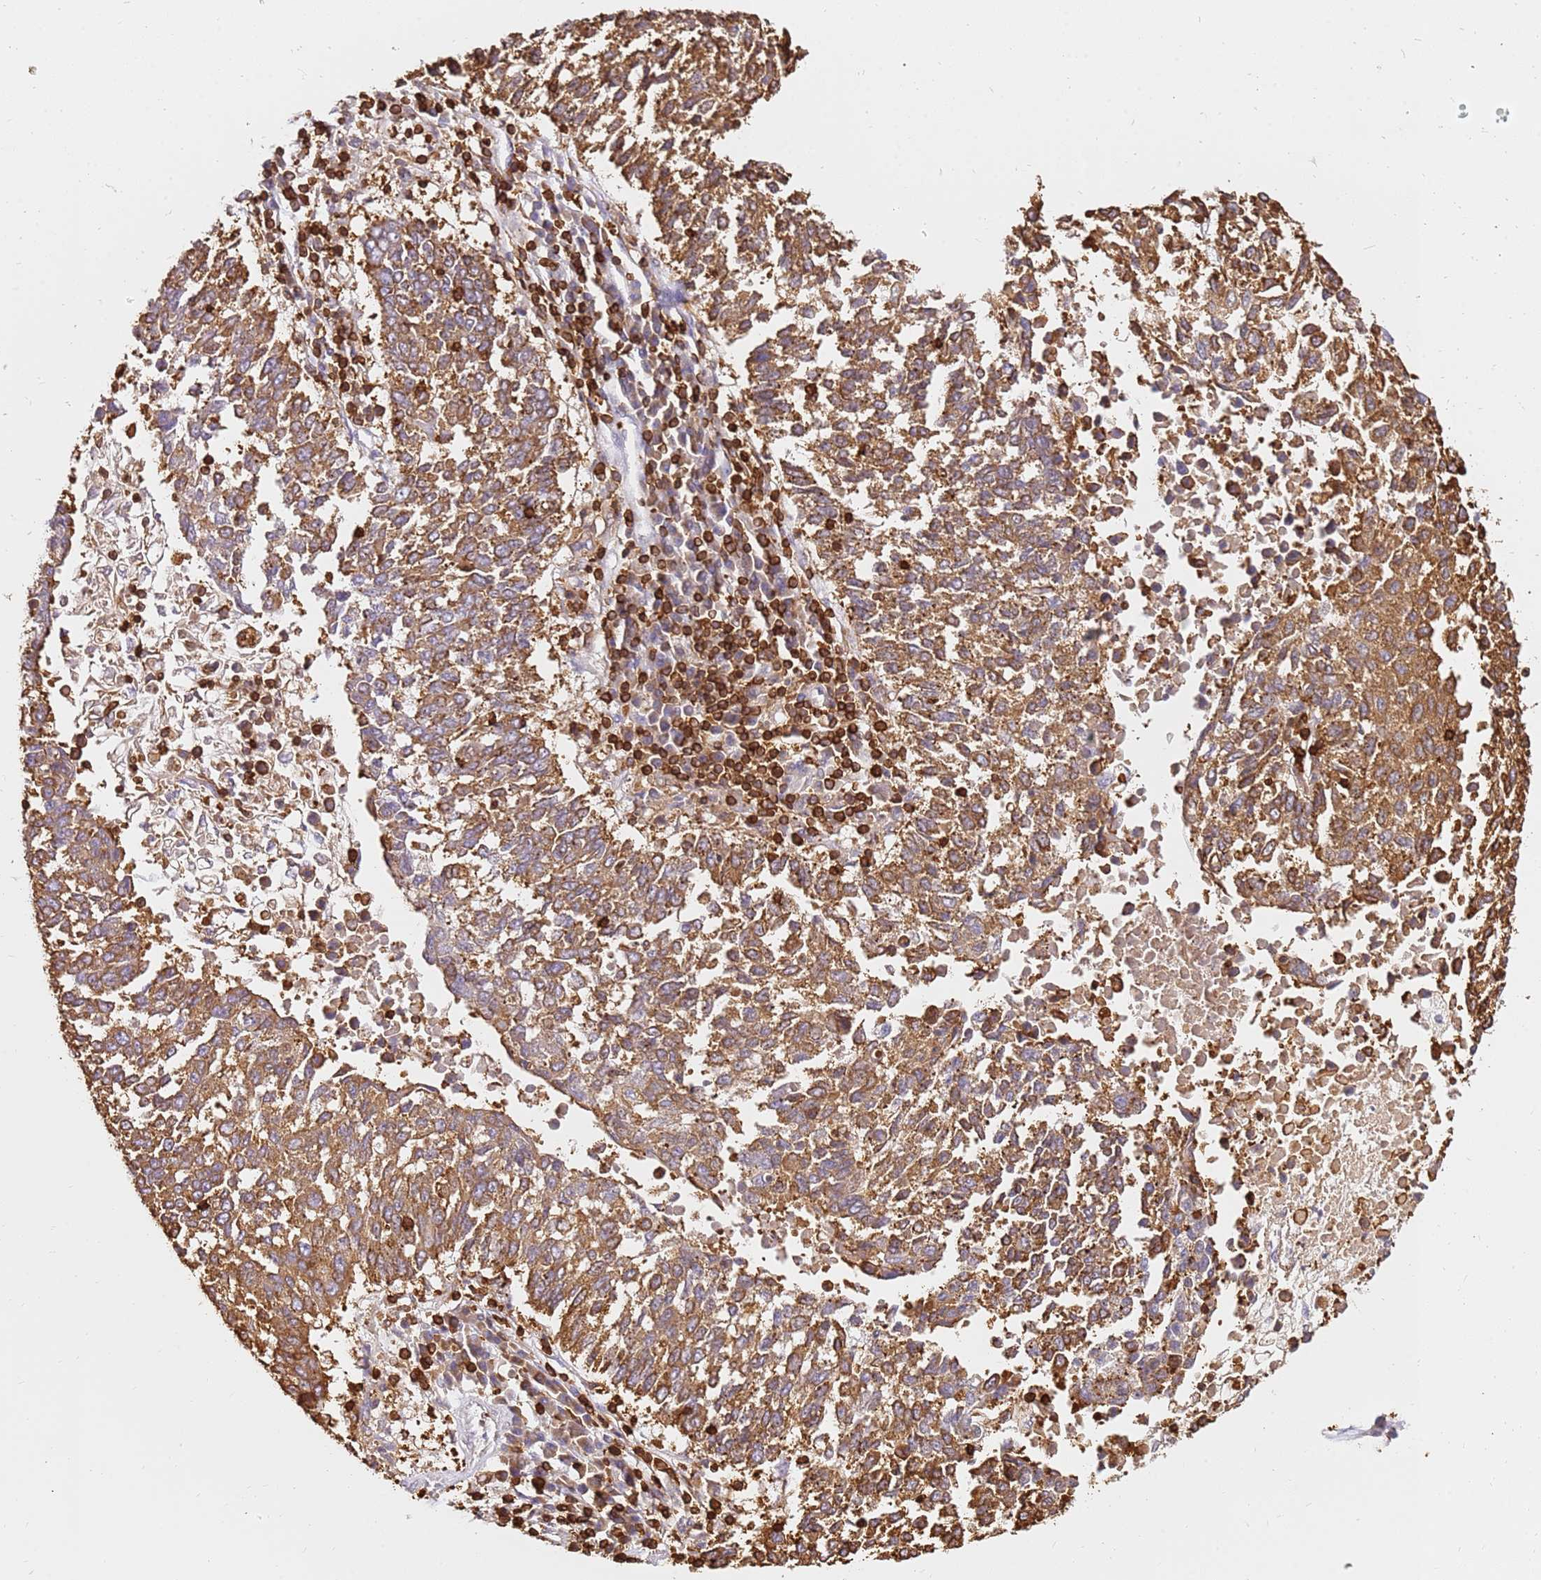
{"staining": {"intensity": "moderate", "quantity": ">75%", "location": "cytoplasmic/membranous"}, "tissue": "lung cancer", "cell_type": "Tumor cells", "image_type": "cancer", "snomed": [{"axis": "morphology", "description": "Squamous cell carcinoma, NOS"}, {"axis": "topography", "description": "Lung"}], "caption": "A high-resolution histopathology image shows immunohistochemistry (IHC) staining of lung cancer (squamous cell carcinoma), which exhibits moderate cytoplasmic/membranous positivity in approximately >75% of tumor cells.", "gene": "CORO1A", "patient": {"sex": "male", "age": 73}}